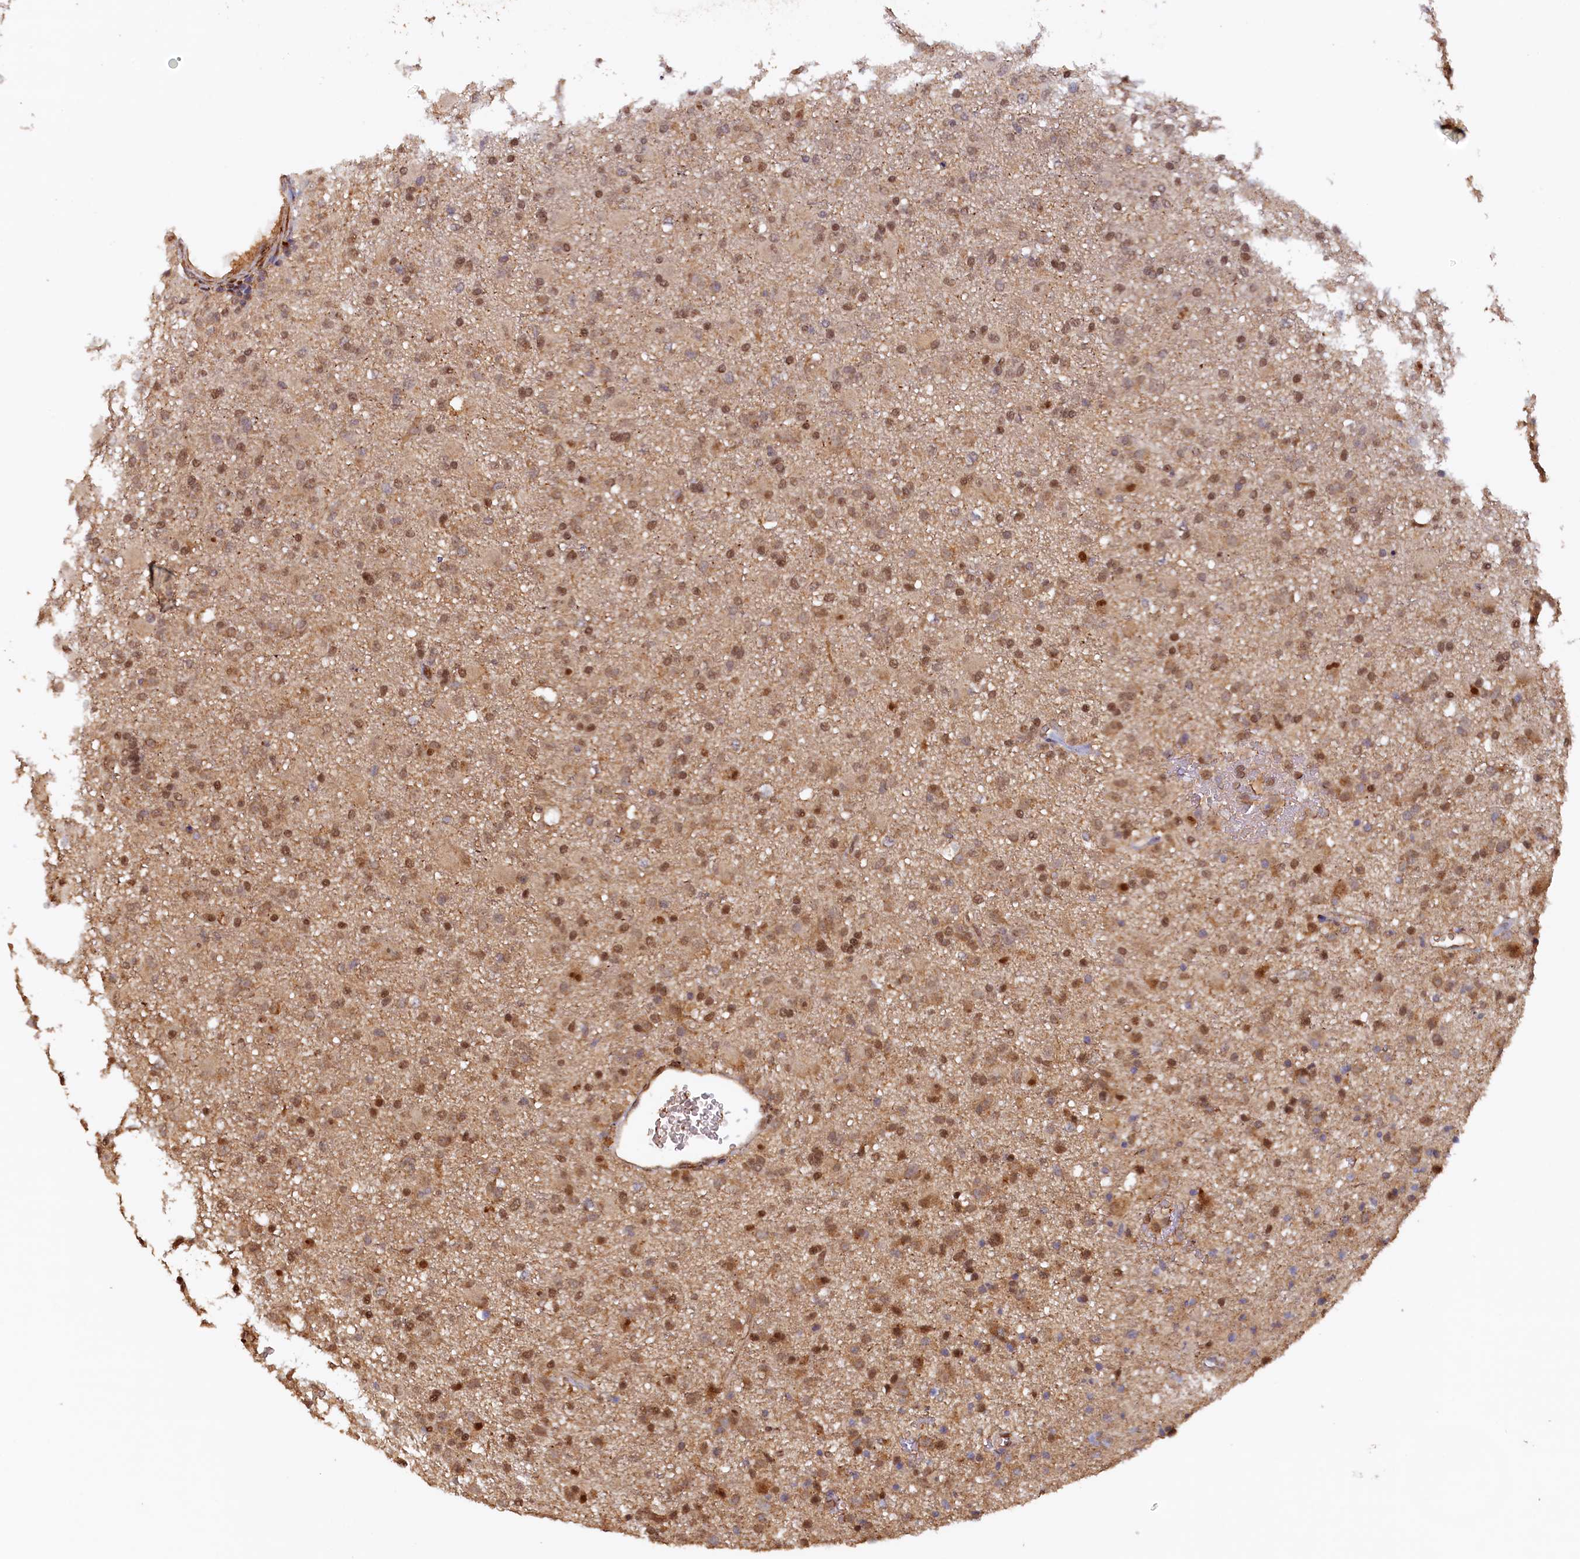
{"staining": {"intensity": "moderate", "quantity": ">75%", "location": "nuclear"}, "tissue": "glioma", "cell_type": "Tumor cells", "image_type": "cancer", "snomed": [{"axis": "morphology", "description": "Glioma, malignant, Low grade"}, {"axis": "topography", "description": "Brain"}], "caption": "An image of glioma stained for a protein demonstrates moderate nuclear brown staining in tumor cells.", "gene": "UBL7", "patient": {"sex": "male", "age": 65}}